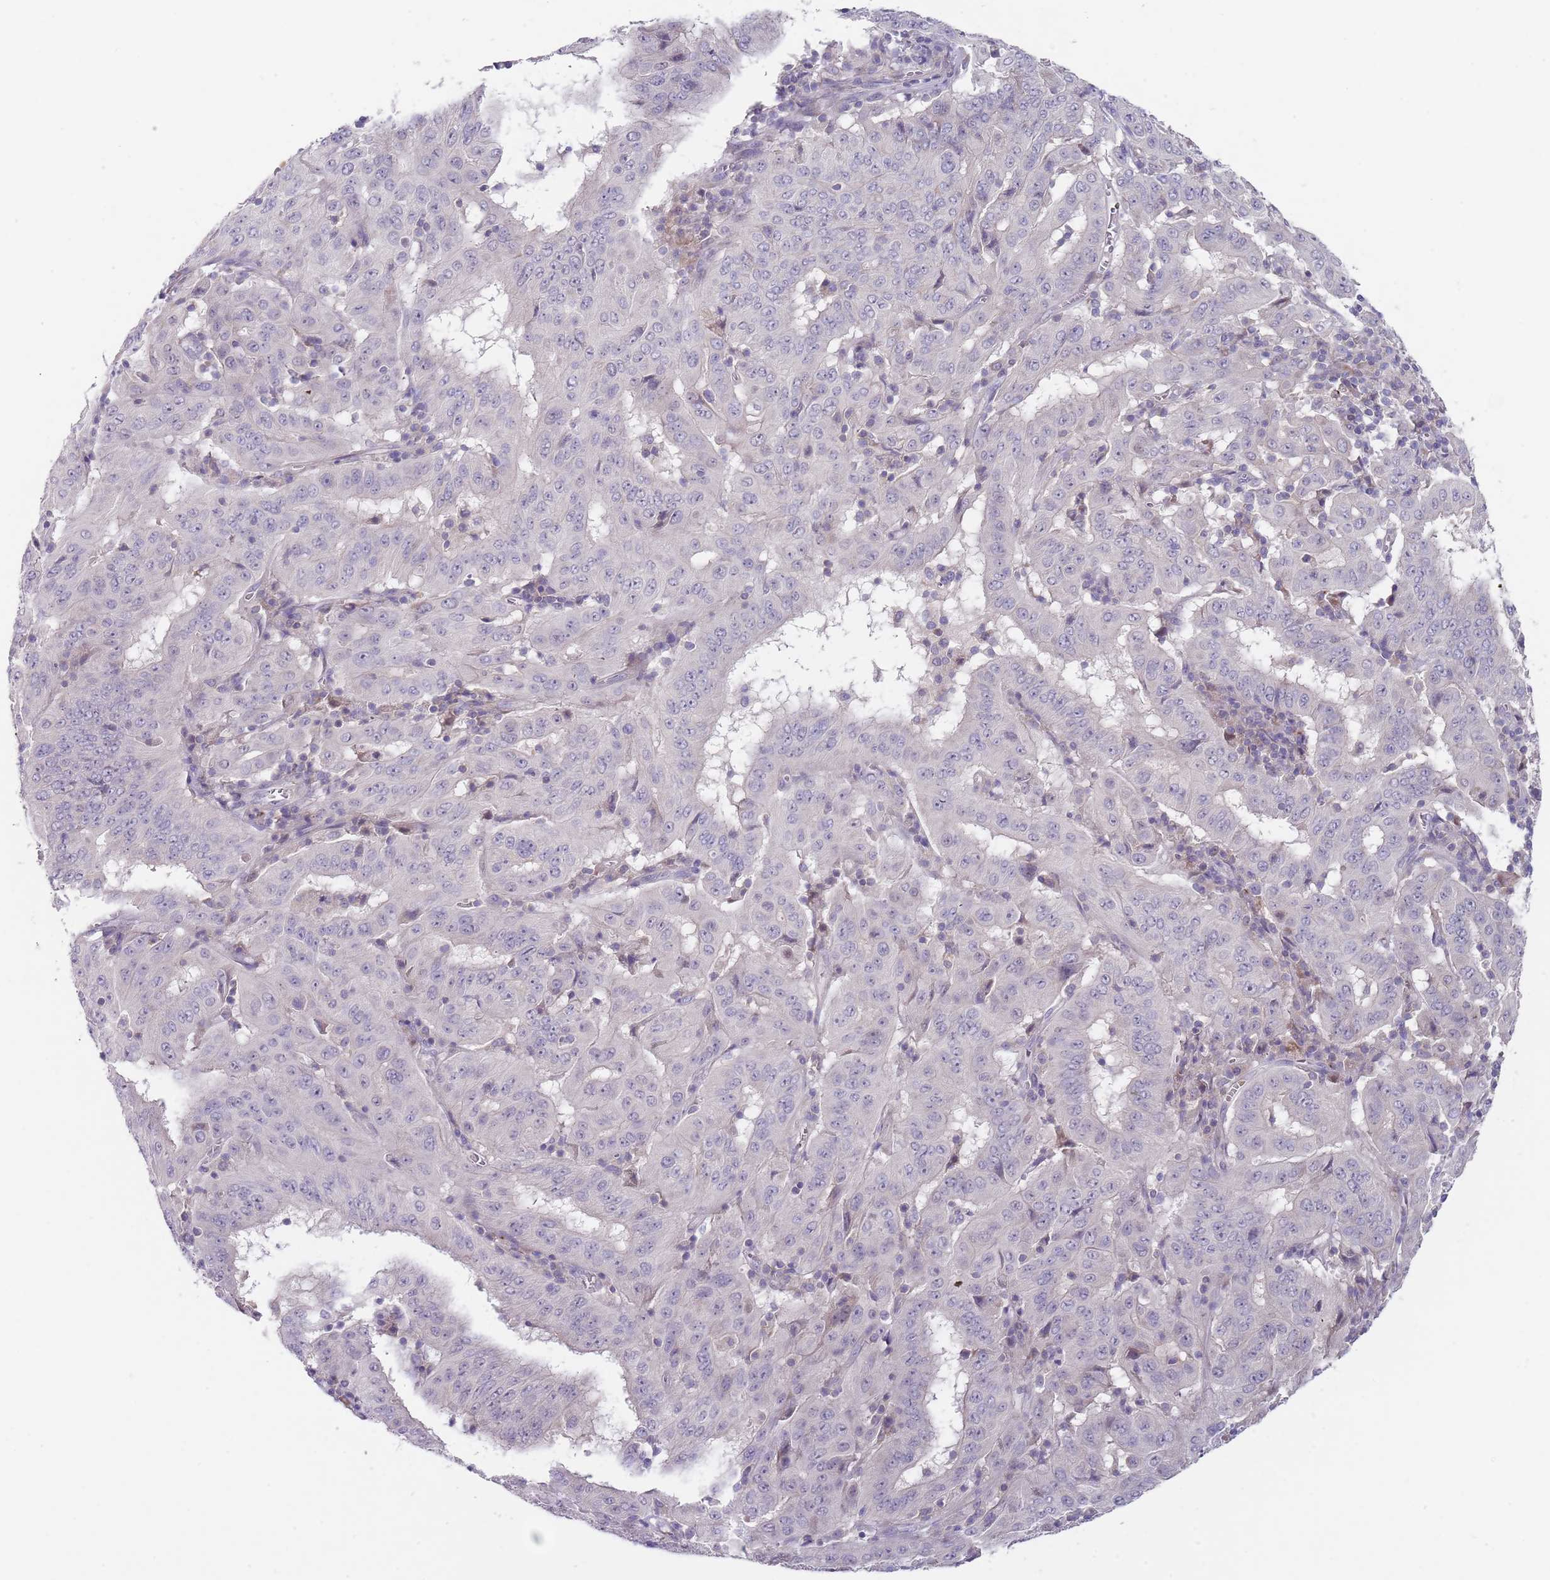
{"staining": {"intensity": "negative", "quantity": "none", "location": "none"}, "tissue": "pancreatic cancer", "cell_type": "Tumor cells", "image_type": "cancer", "snomed": [{"axis": "morphology", "description": "Adenocarcinoma, NOS"}, {"axis": "topography", "description": "Pancreas"}], "caption": "The histopathology image demonstrates no staining of tumor cells in adenocarcinoma (pancreatic).", "gene": "PRAC1", "patient": {"sex": "male", "age": 63}}